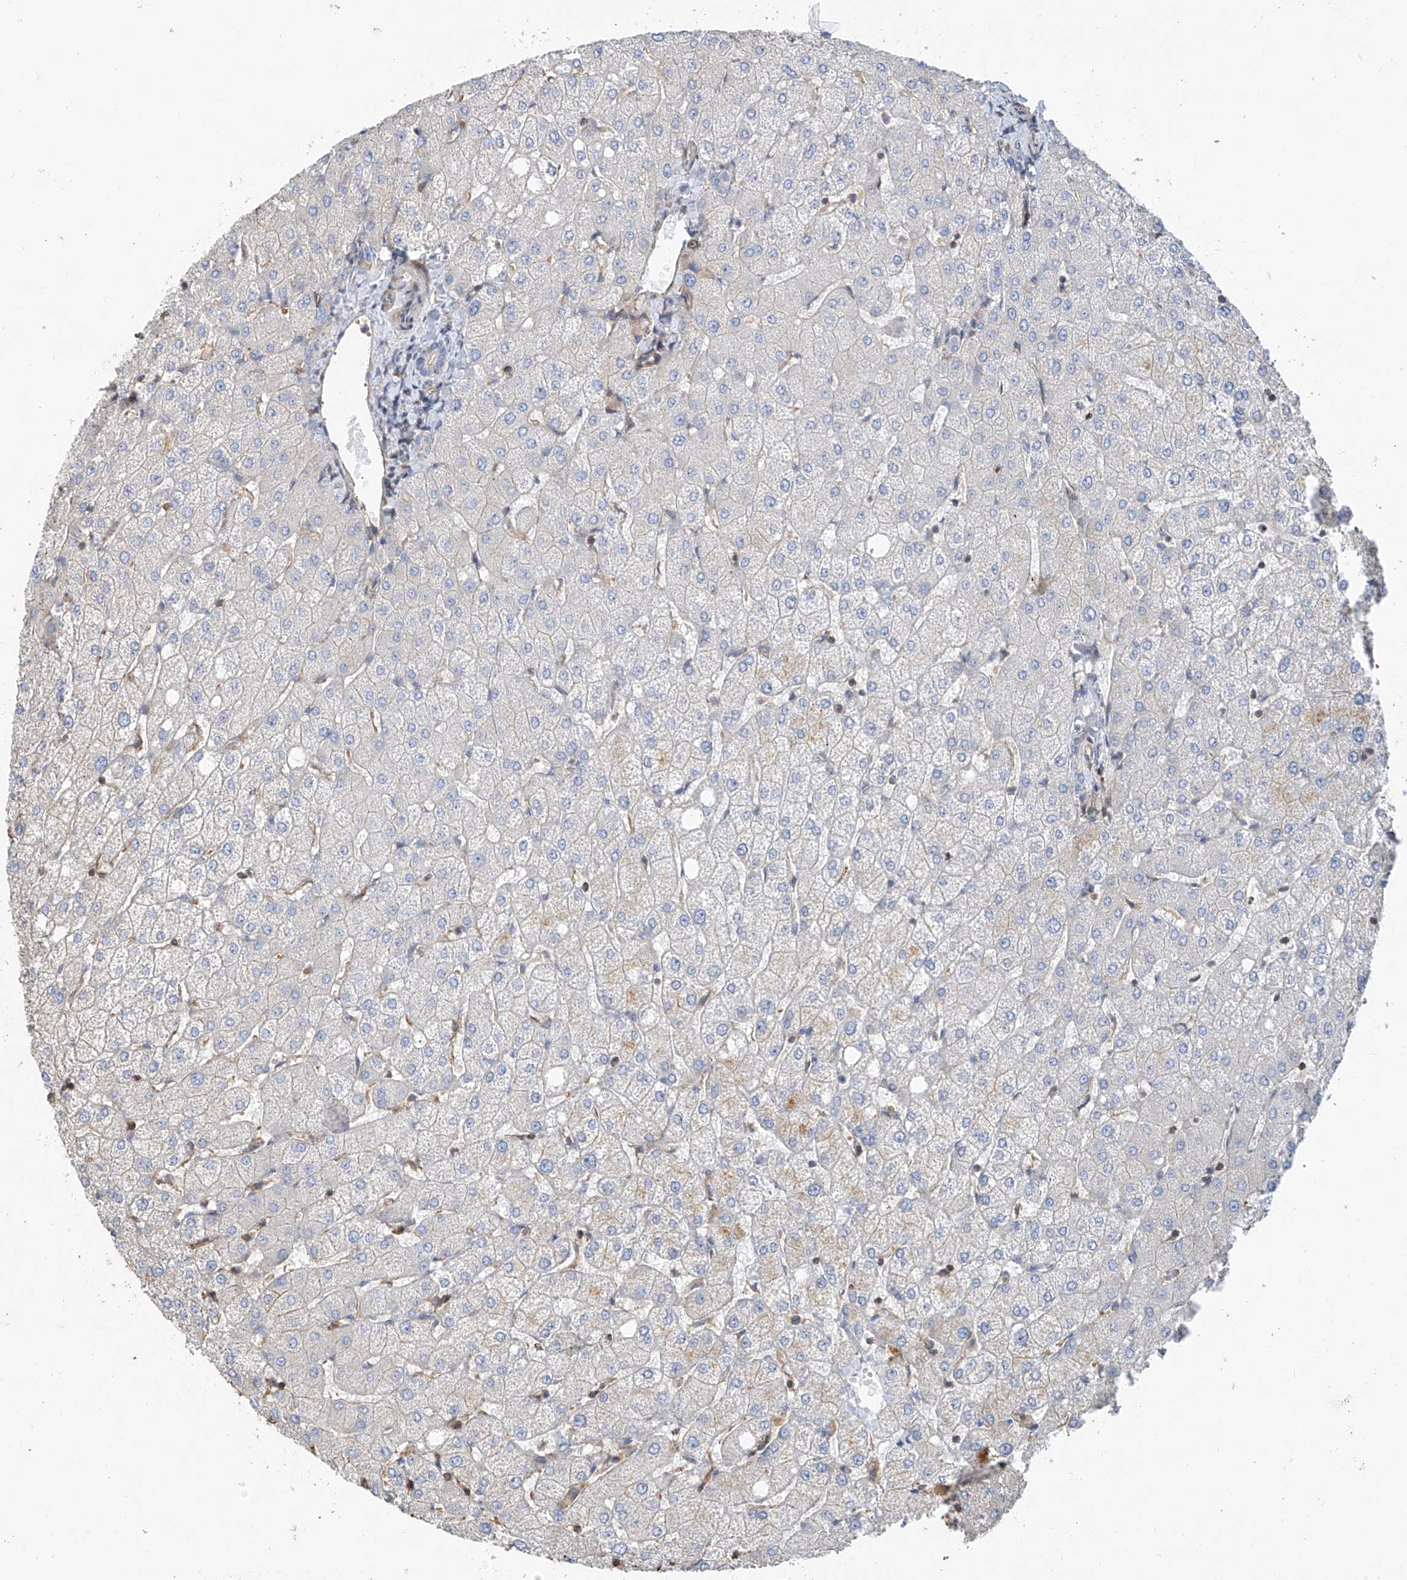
{"staining": {"intensity": "negative", "quantity": "none", "location": "none"}, "tissue": "liver", "cell_type": "Cholangiocytes", "image_type": "normal", "snomed": [{"axis": "morphology", "description": "Normal tissue, NOS"}, {"axis": "topography", "description": "Liver"}], "caption": "Immunohistochemistry (IHC) image of benign liver stained for a protein (brown), which displays no positivity in cholangiocytes.", "gene": "SLC43A3", "patient": {"sex": "female", "age": 54}}